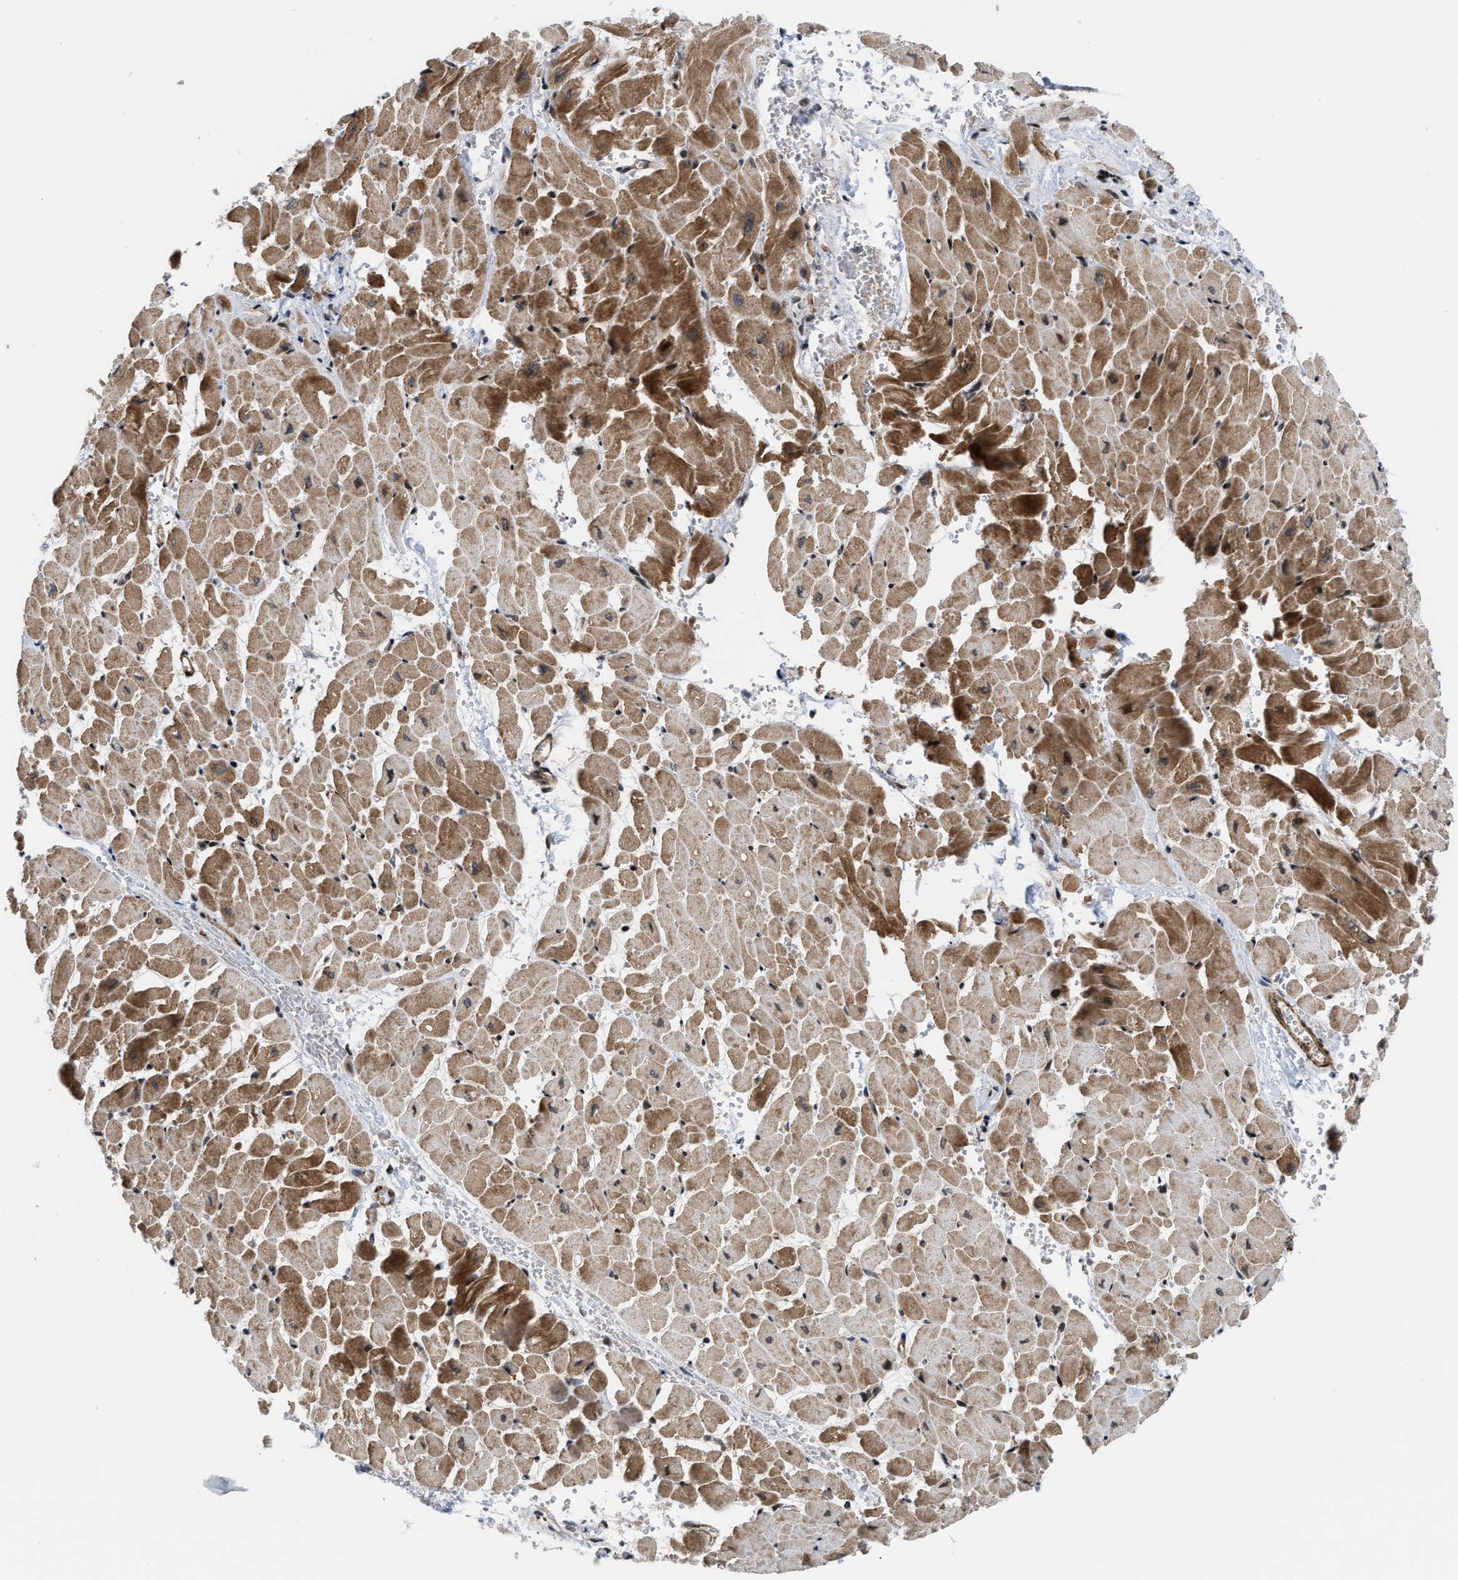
{"staining": {"intensity": "moderate", "quantity": ">75%", "location": "cytoplasmic/membranous"}, "tissue": "heart muscle", "cell_type": "Cardiomyocytes", "image_type": "normal", "snomed": [{"axis": "morphology", "description": "Normal tissue, NOS"}, {"axis": "topography", "description": "Heart"}], "caption": "Immunohistochemistry of normal human heart muscle shows medium levels of moderate cytoplasmic/membranous positivity in approximately >75% of cardiomyocytes.", "gene": "STAU2", "patient": {"sex": "male", "age": 45}}